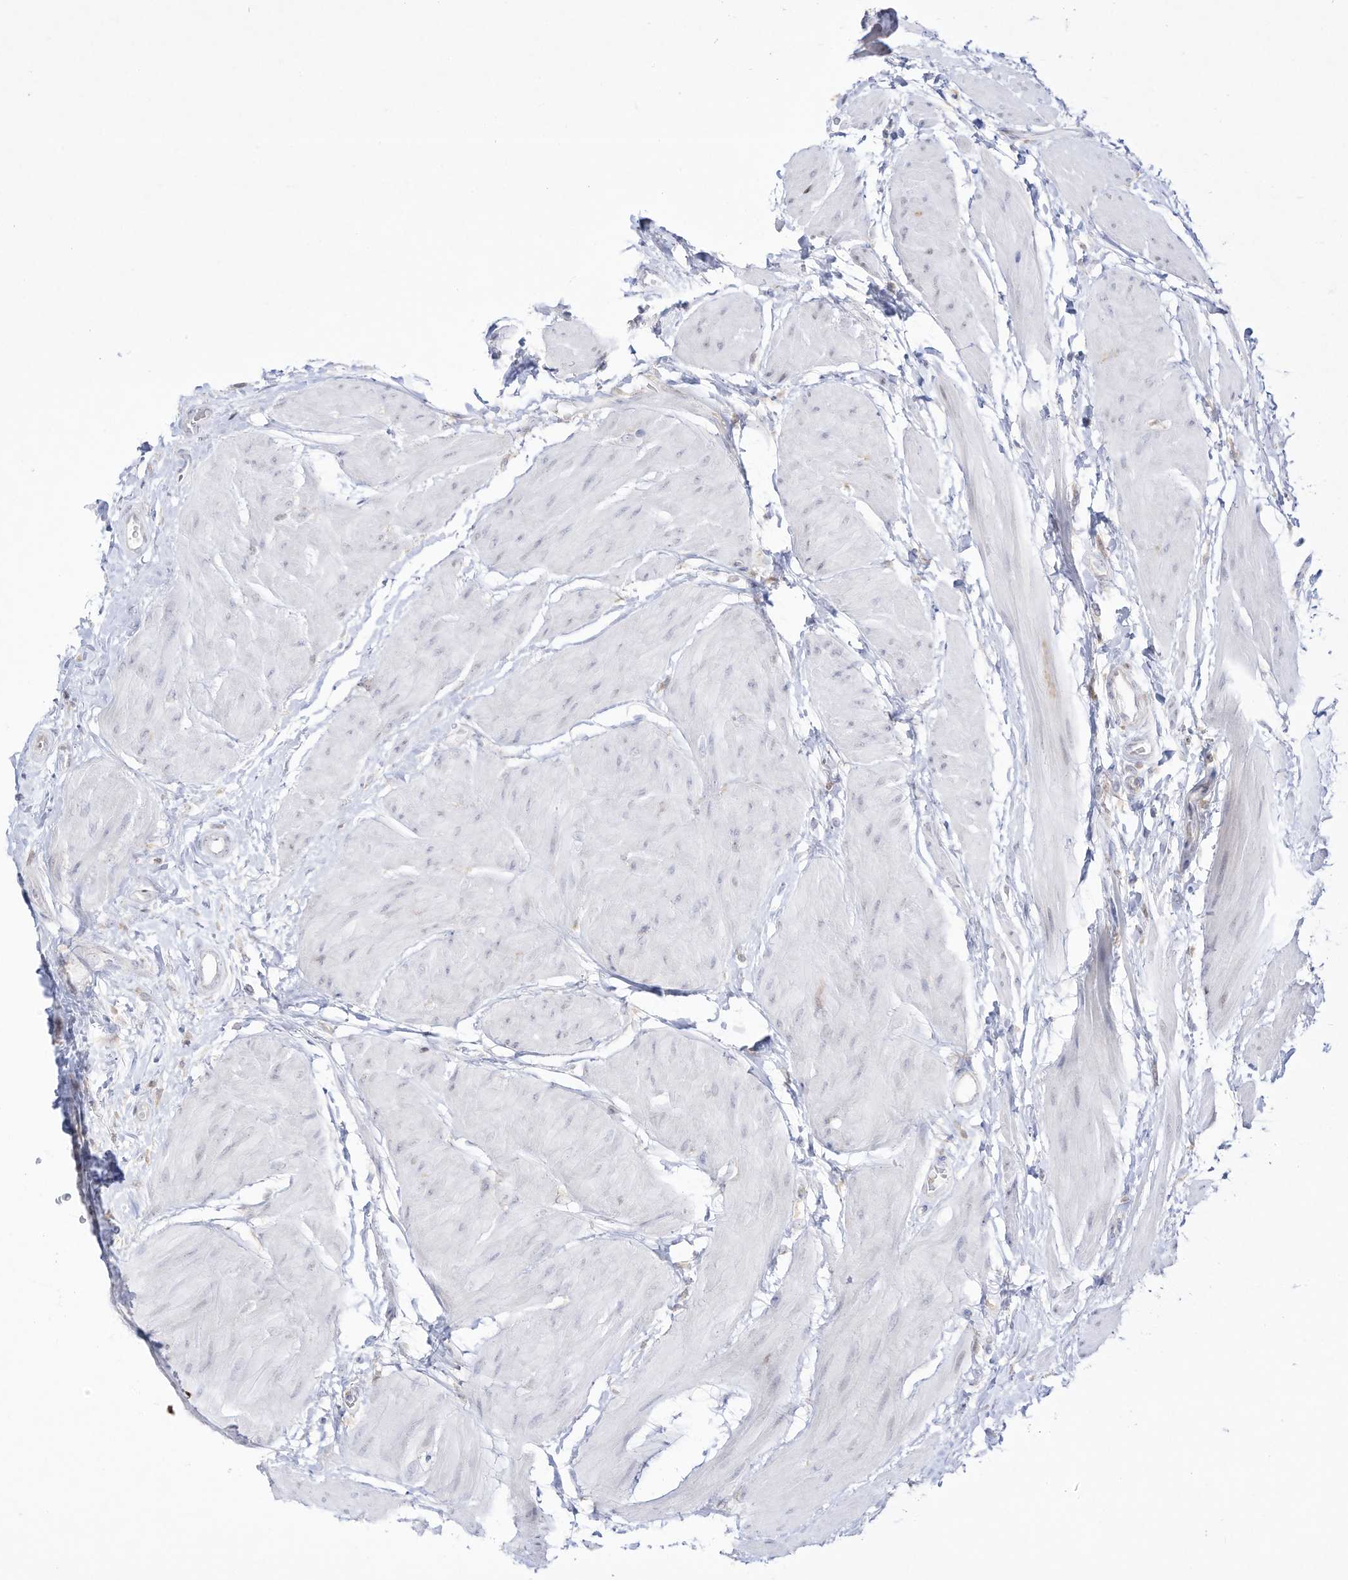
{"staining": {"intensity": "negative", "quantity": "none", "location": "none"}, "tissue": "urothelial cancer", "cell_type": "Tumor cells", "image_type": "cancer", "snomed": [{"axis": "morphology", "description": "Urothelial carcinoma, High grade"}, {"axis": "topography", "description": "Urinary bladder"}], "caption": "Immunohistochemistry (IHC) image of urothelial cancer stained for a protein (brown), which shows no expression in tumor cells. Nuclei are stained in blue.", "gene": "DMKN", "patient": {"sex": "male", "age": 50}}